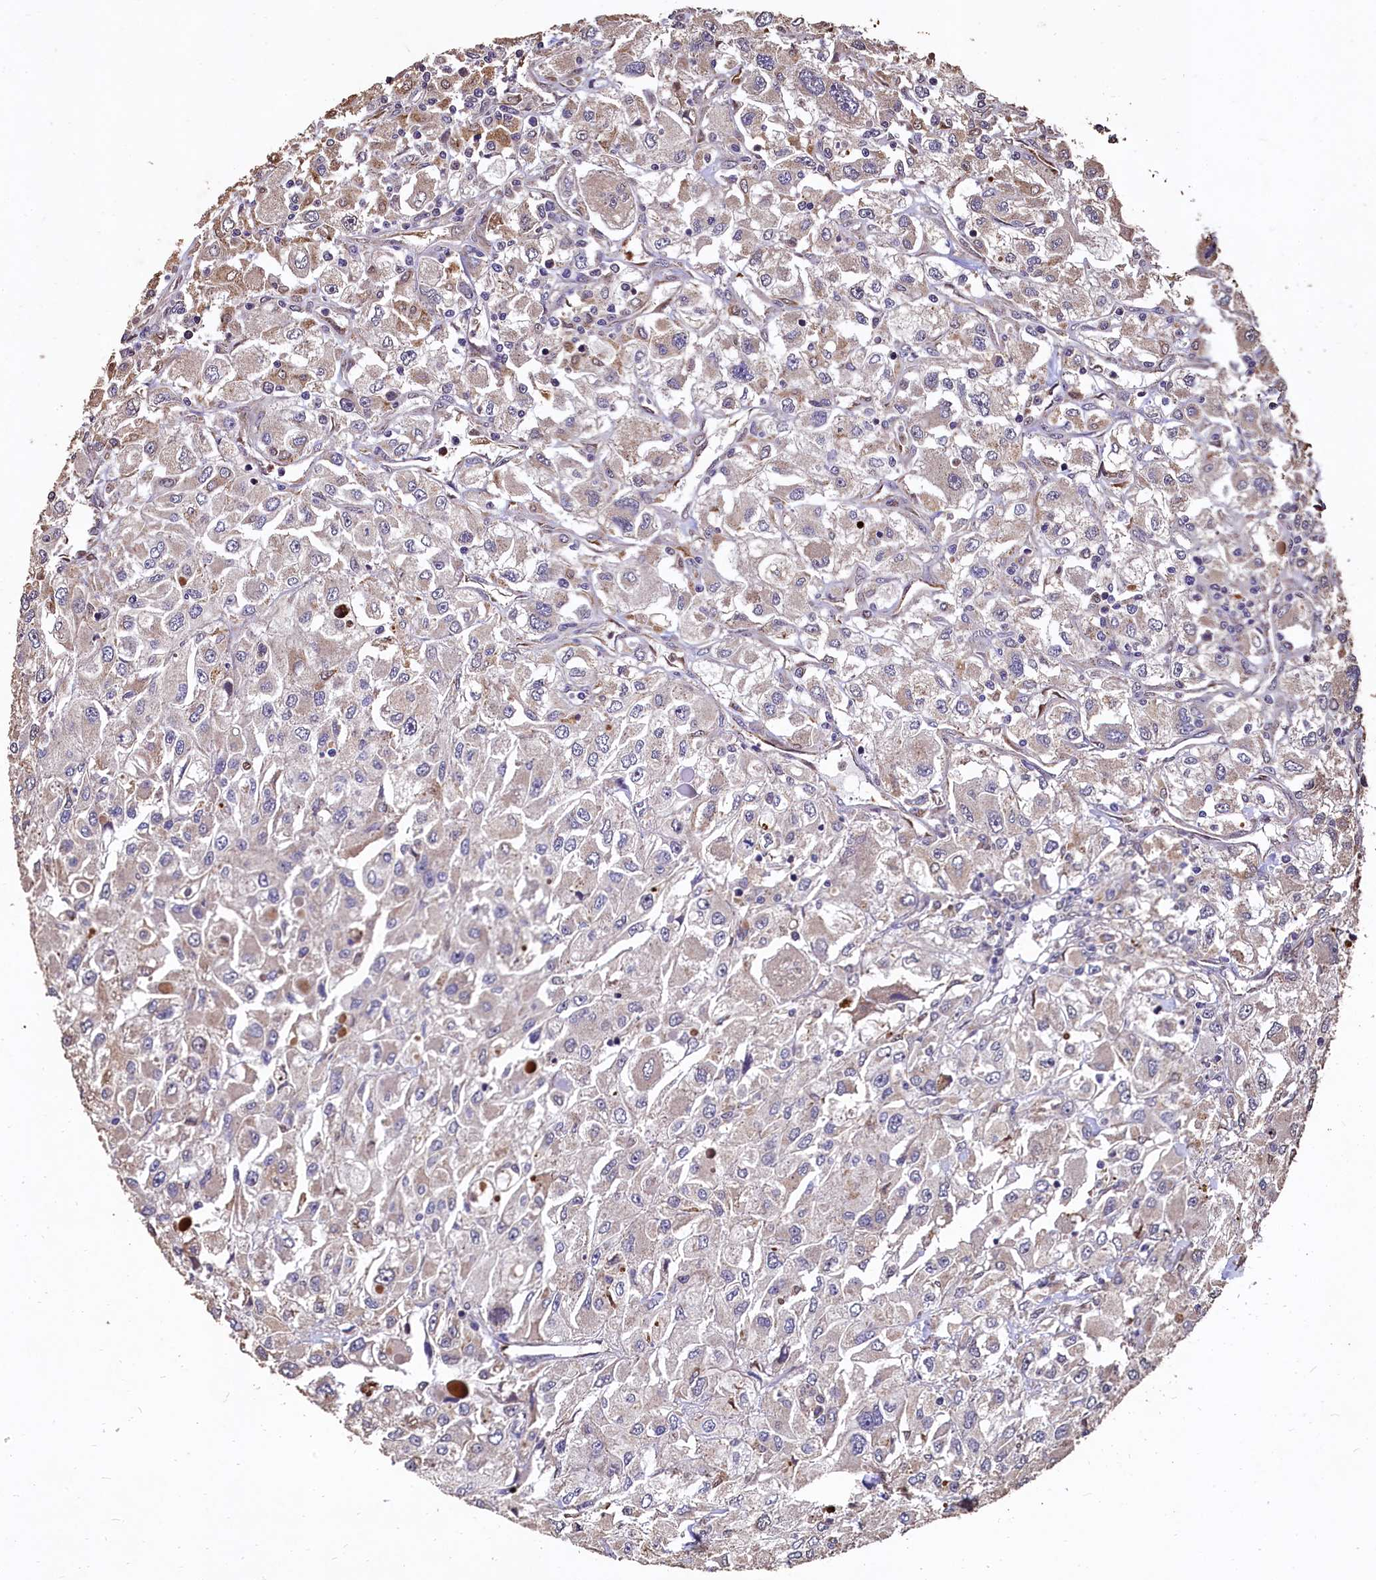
{"staining": {"intensity": "weak", "quantity": "25%-75%", "location": "cytoplasmic/membranous"}, "tissue": "renal cancer", "cell_type": "Tumor cells", "image_type": "cancer", "snomed": [{"axis": "morphology", "description": "Adenocarcinoma, NOS"}, {"axis": "topography", "description": "Kidney"}], "caption": "Human adenocarcinoma (renal) stained for a protein (brown) shows weak cytoplasmic/membranous positive positivity in about 25%-75% of tumor cells.", "gene": "LSM4", "patient": {"sex": "female", "age": 52}}